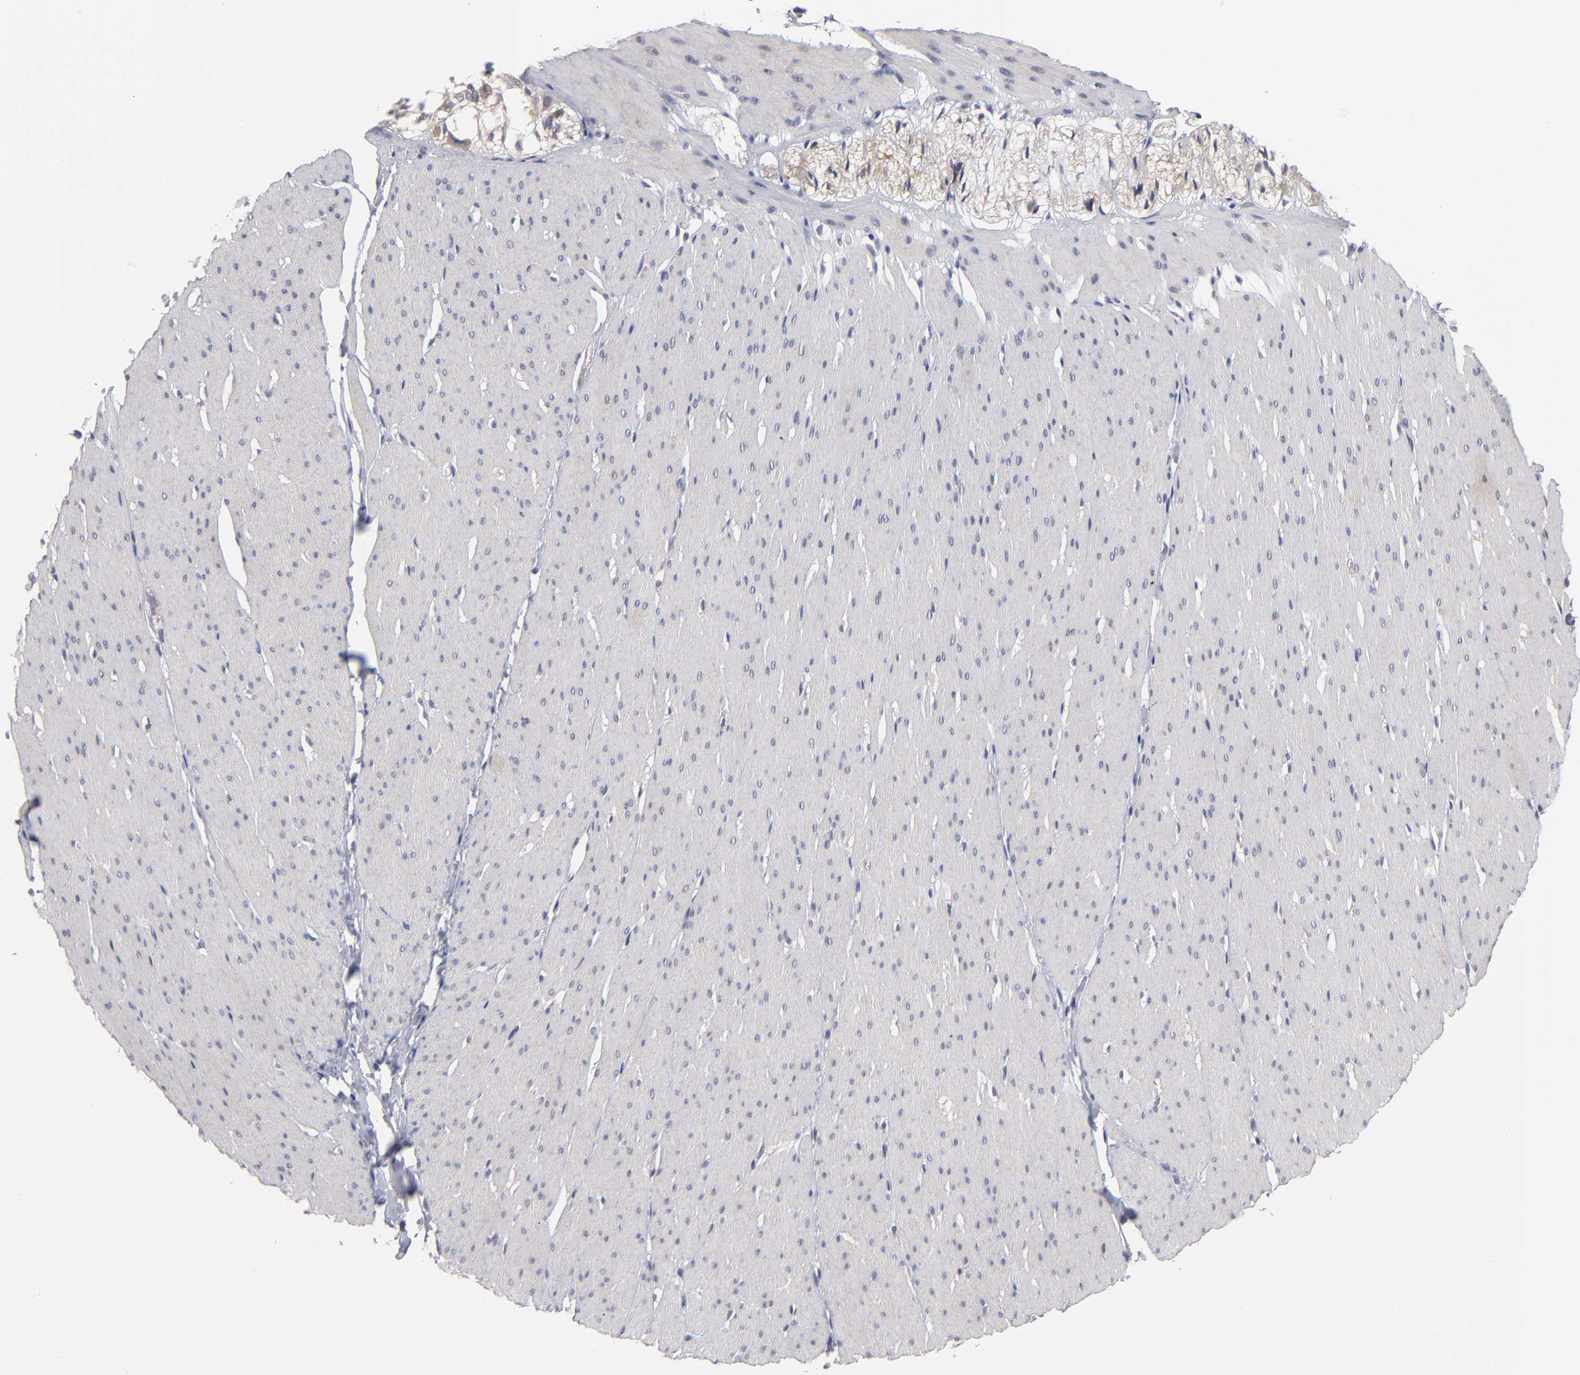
{"staining": {"intensity": "negative", "quantity": "none", "location": "none"}, "tissue": "smooth muscle", "cell_type": "Smooth muscle cells", "image_type": "normal", "snomed": [{"axis": "morphology", "description": "Normal tissue, NOS"}, {"axis": "topography", "description": "Smooth muscle"}, {"axis": "topography", "description": "Colon"}], "caption": "Immunohistochemistry micrograph of normal smooth muscle: smooth muscle stained with DAB exhibits no significant protein staining in smooth muscle cells. Brightfield microscopy of immunohistochemistry stained with DAB (3,3'-diaminobenzidine) (brown) and hematoxylin (blue), captured at high magnification.", "gene": "CEP97", "patient": {"sex": "male", "age": 67}}